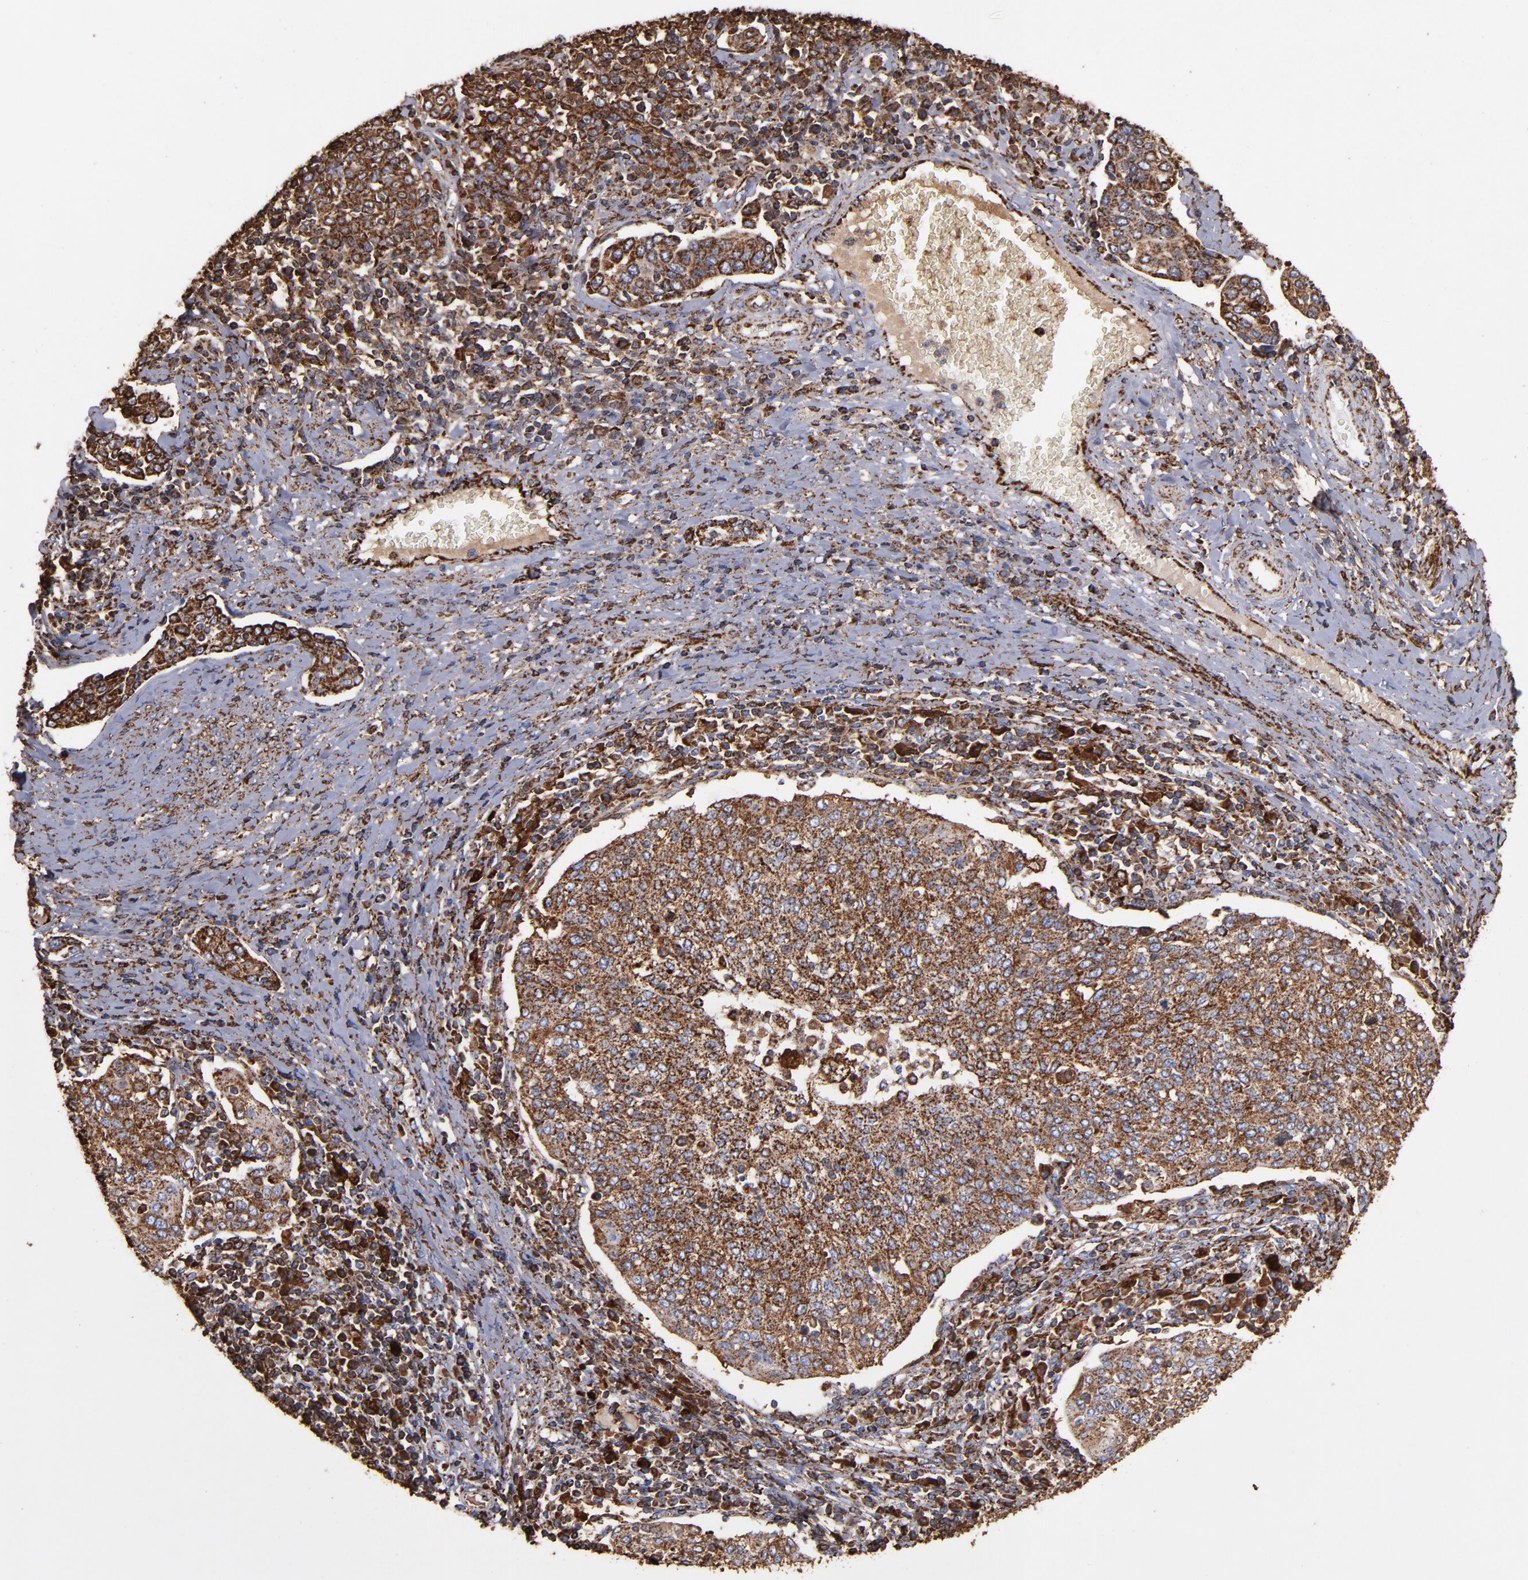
{"staining": {"intensity": "strong", "quantity": ">75%", "location": "cytoplasmic/membranous"}, "tissue": "cervical cancer", "cell_type": "Tumor cells", "image_type": "cancer", "snomed": [{"axis": "morphology", "description": "Squamous cell carcinoma, NOS"}, {"axis": "topography", "description": "Cervix"}], "caption": "Cervical cancer (squamous cell carcinoma) tissue reveals strong cytoplasmic/membranous expression in approximately >75% of tumor cells, visualized by immunohistochemistry.", "gene": "SOD2", "patient": {"sex": "female", "age": 40}}